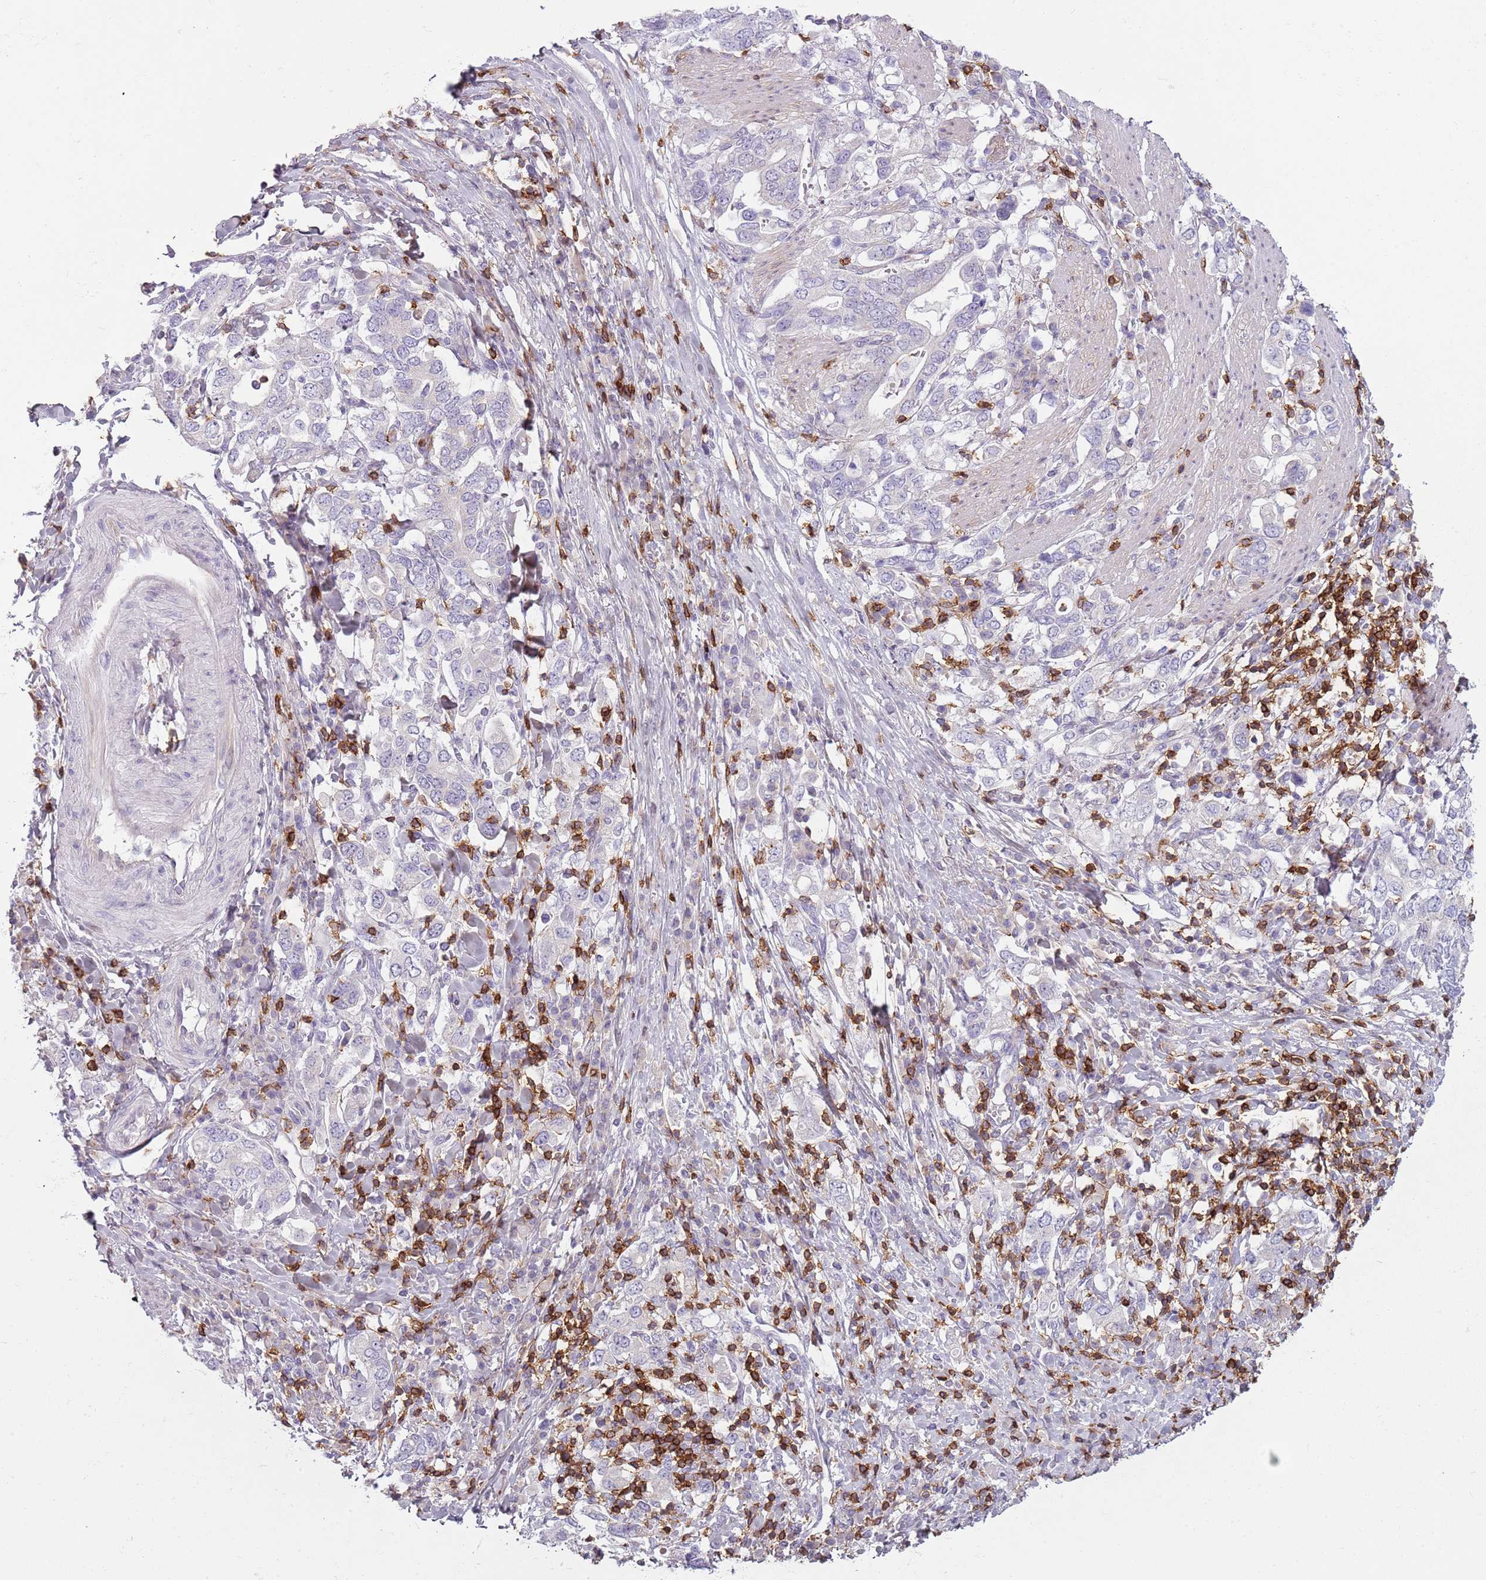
{"staining": {"intensity": "negative", "quantity": "none", "location": "none"}, "tissue": "stomach cancer", "cell_type": "Tumor cells", "image_type": "cancer", "snomed": [{"axis": "morphology", "description": "Adenocarcinoma, NOS"}, {"axis": "topography", "description": "Stomach, upper"}, {"axis": "topography", "description": "Stomach"}], "caption": "A high-resolution micrograph shows immunohistochemistry (IHC) staining of adenocarcinoma (stomach), which exhibits no significant positivity in tumor cells. (IHC, brightfield microscopy, high magnification).", "gene": "ZNF583", "patient": {"sex": "male", "age": 62}}